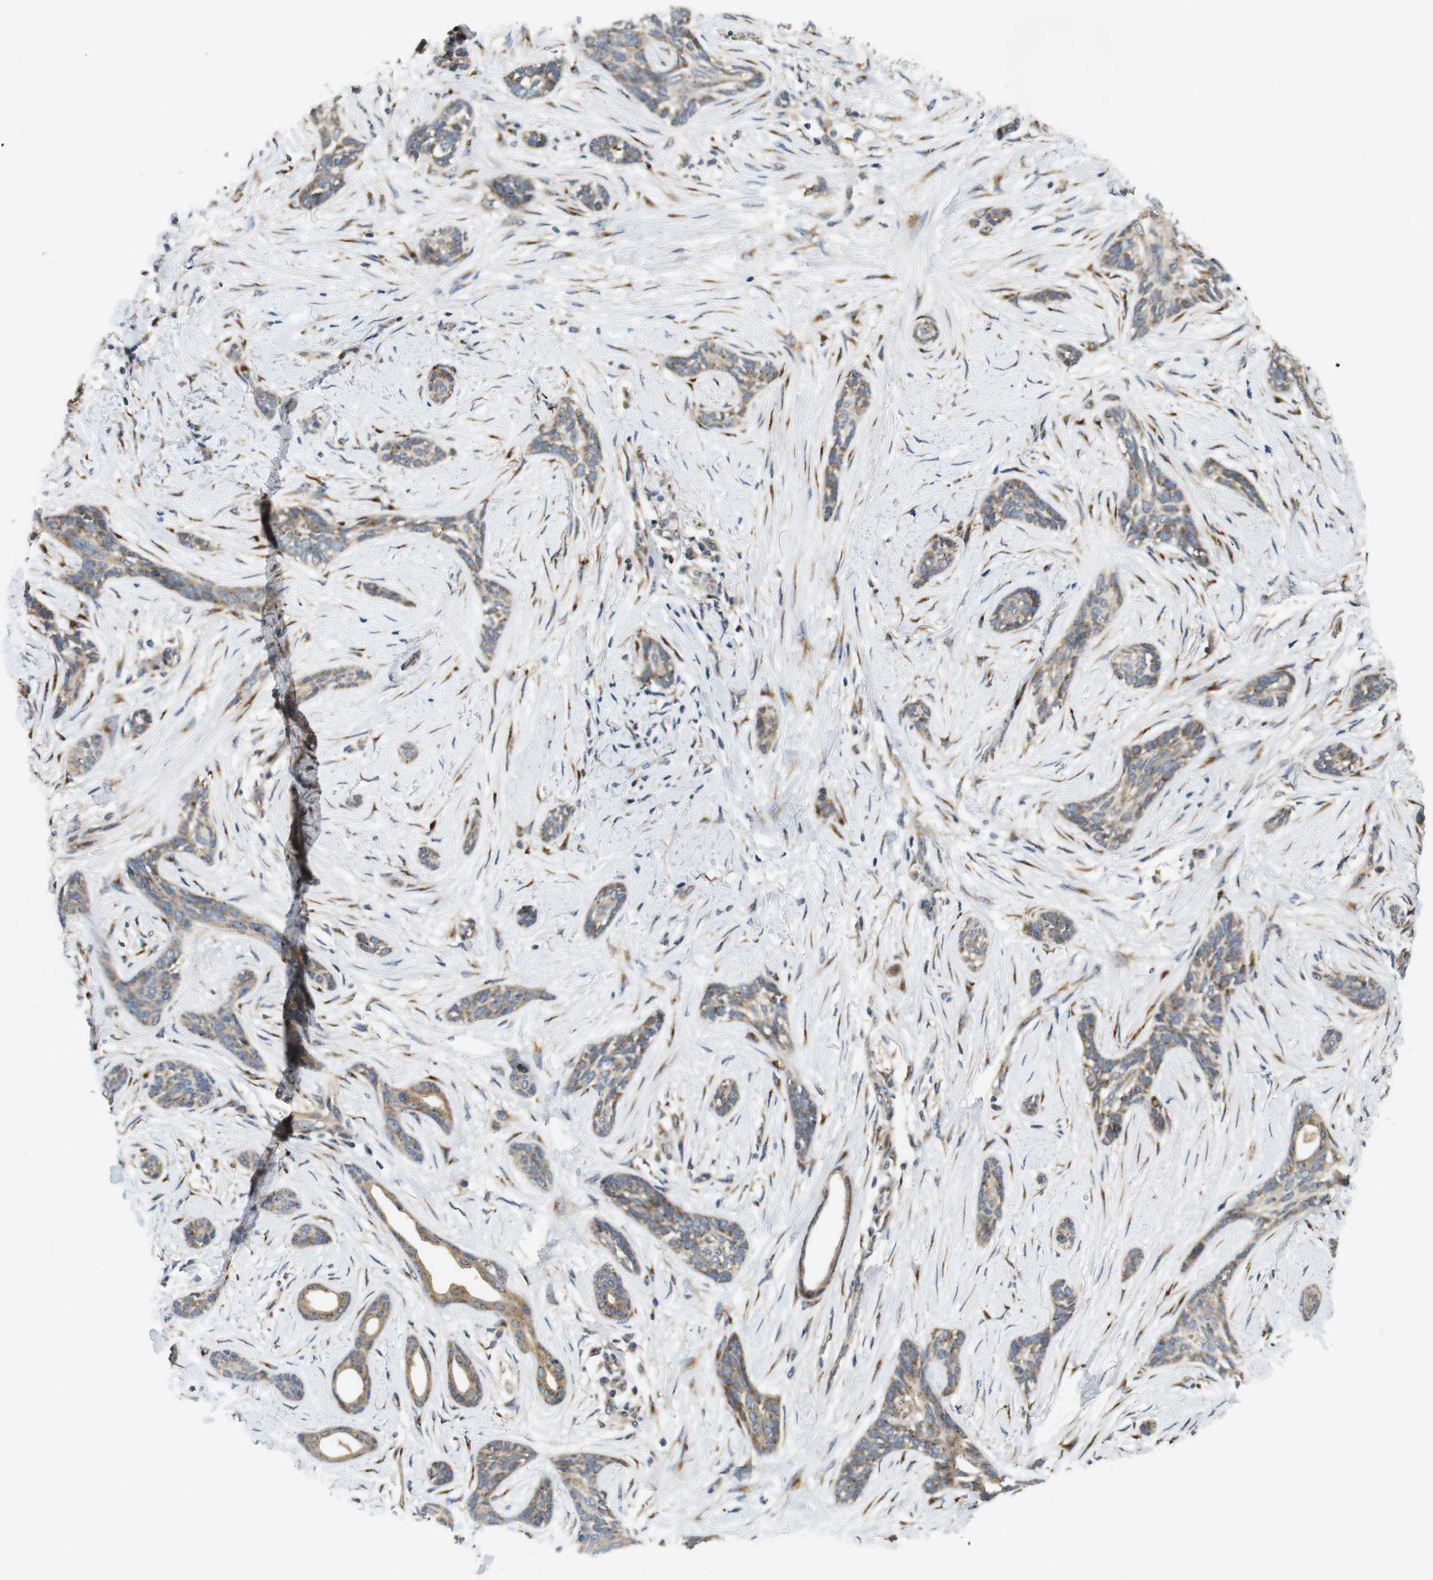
{"staining": {"intensity": "weak", "quantity": ">75%", "location": "cytoplasmic/membranous"}, "tissue": "skin cancer", "cell_type": "Tumor cells", "image_type": "cancer", "snomed": [{"axis": "morphology", "description": "Basal cell carcinoma"}, {"axis": "morphology", "description": "Adnexal tumor, benign"}, {"axis": "topography", "description": "Skin"}], "caption": "Skin basal cell carcinoma tissue shows weak cytoplasmic/membranous expression in about >75% of tumor cells", "gene": "TMEM143", "patient": {"sex": "female", "age": 42}}